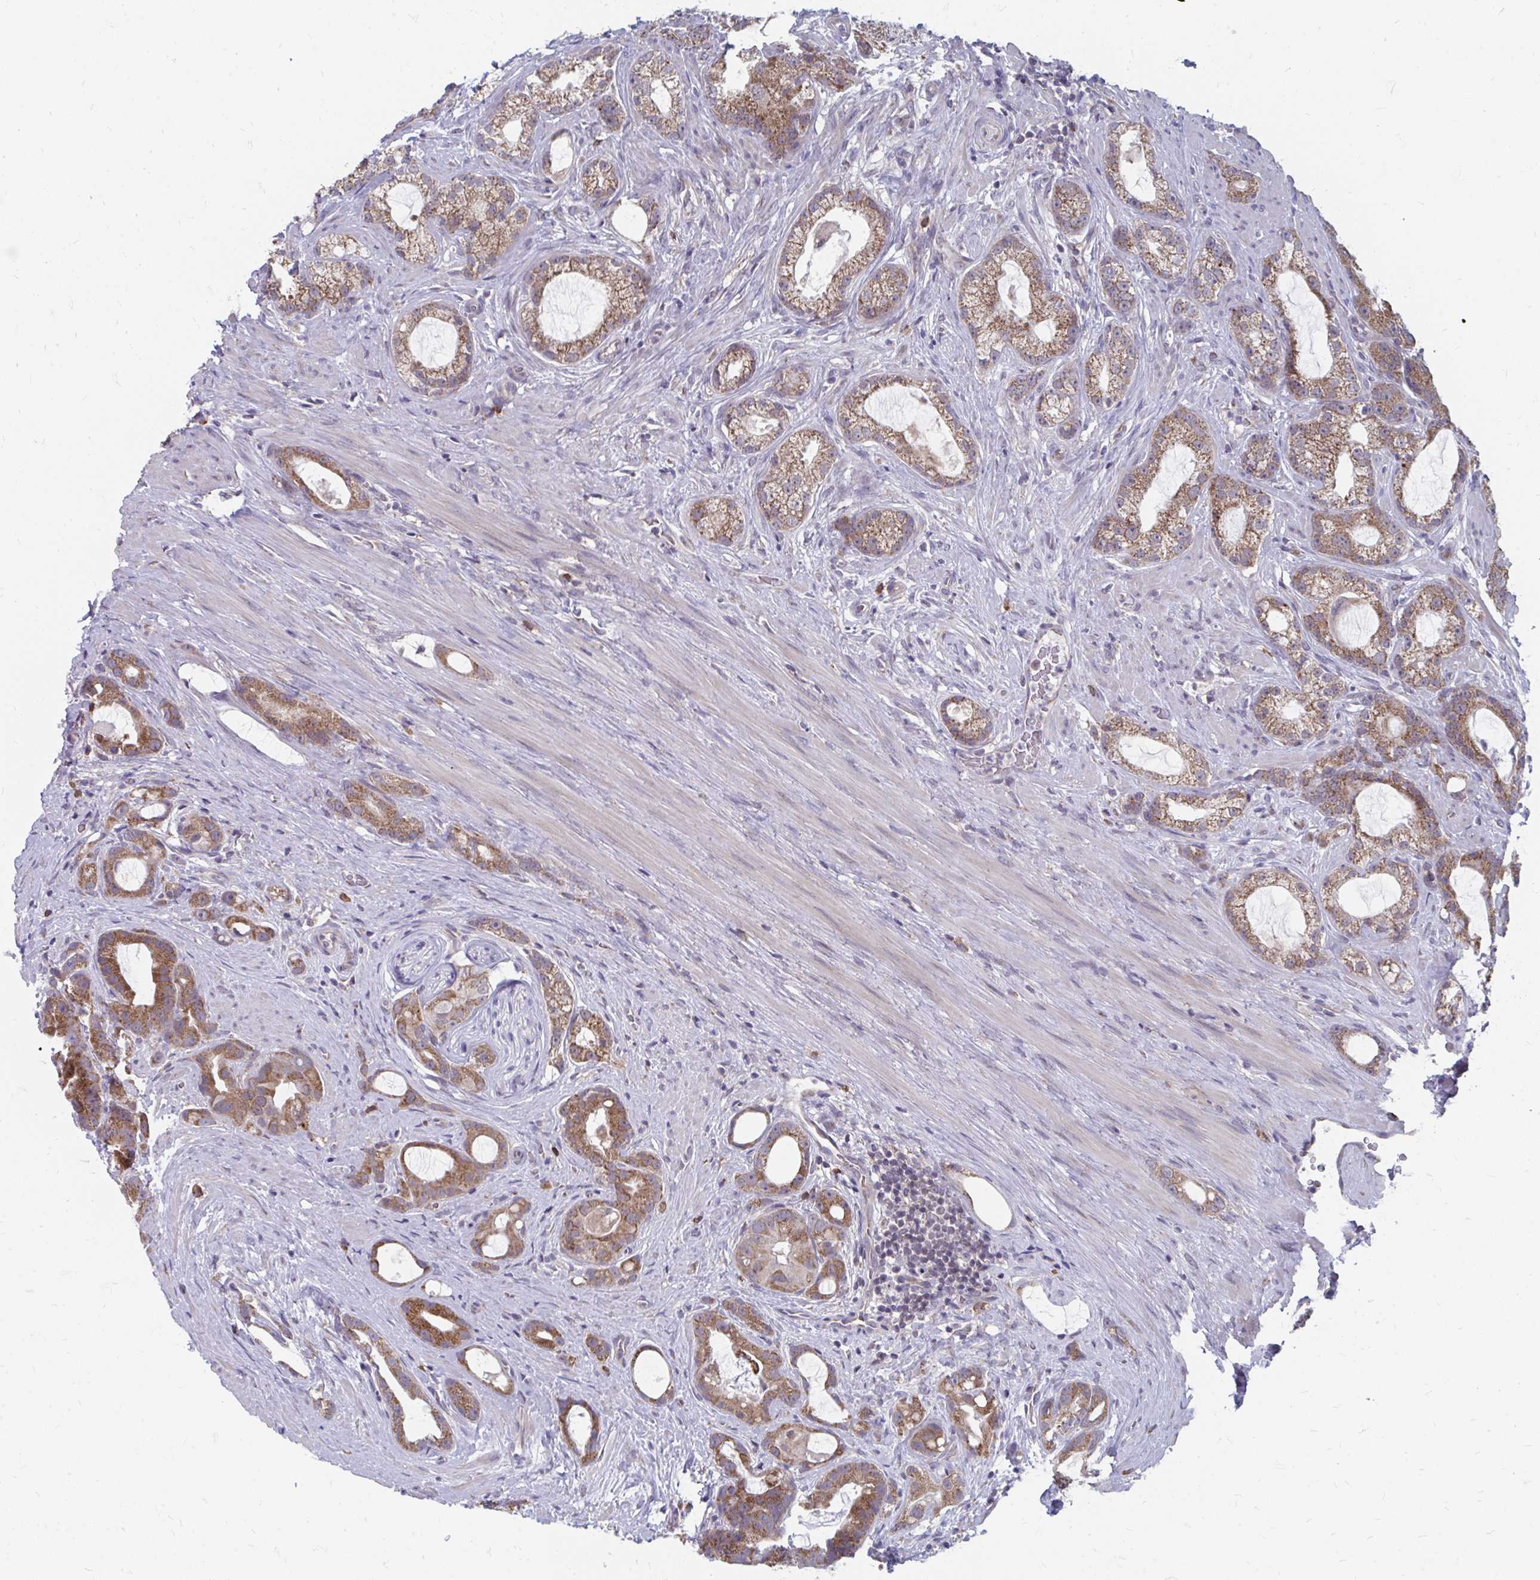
{"staining": {"intensity": "moderate", "quantity": ">75%", "location": "cytoplasmic/membranous"}, "tissue": "prostate cancer", "cell_type": "Tumor cells", "image_type": "cancer", "snomed": [{"axis": "morphology", "description": "Adenocarcinoma, High grade"}, {"axis": "topography", "description": "Prostate"}], "caption": "High-magnification brightfield microscopy of prostate cancer stained with DAB (brown) and counterstained with hematoxylin (blue). tumor cells exhibit moderate cytoplasmic/membranous expression is identified in approximately>75% of cells.", "gene": "PABIR3", "patient": {"sex": "male", "age": 65}}